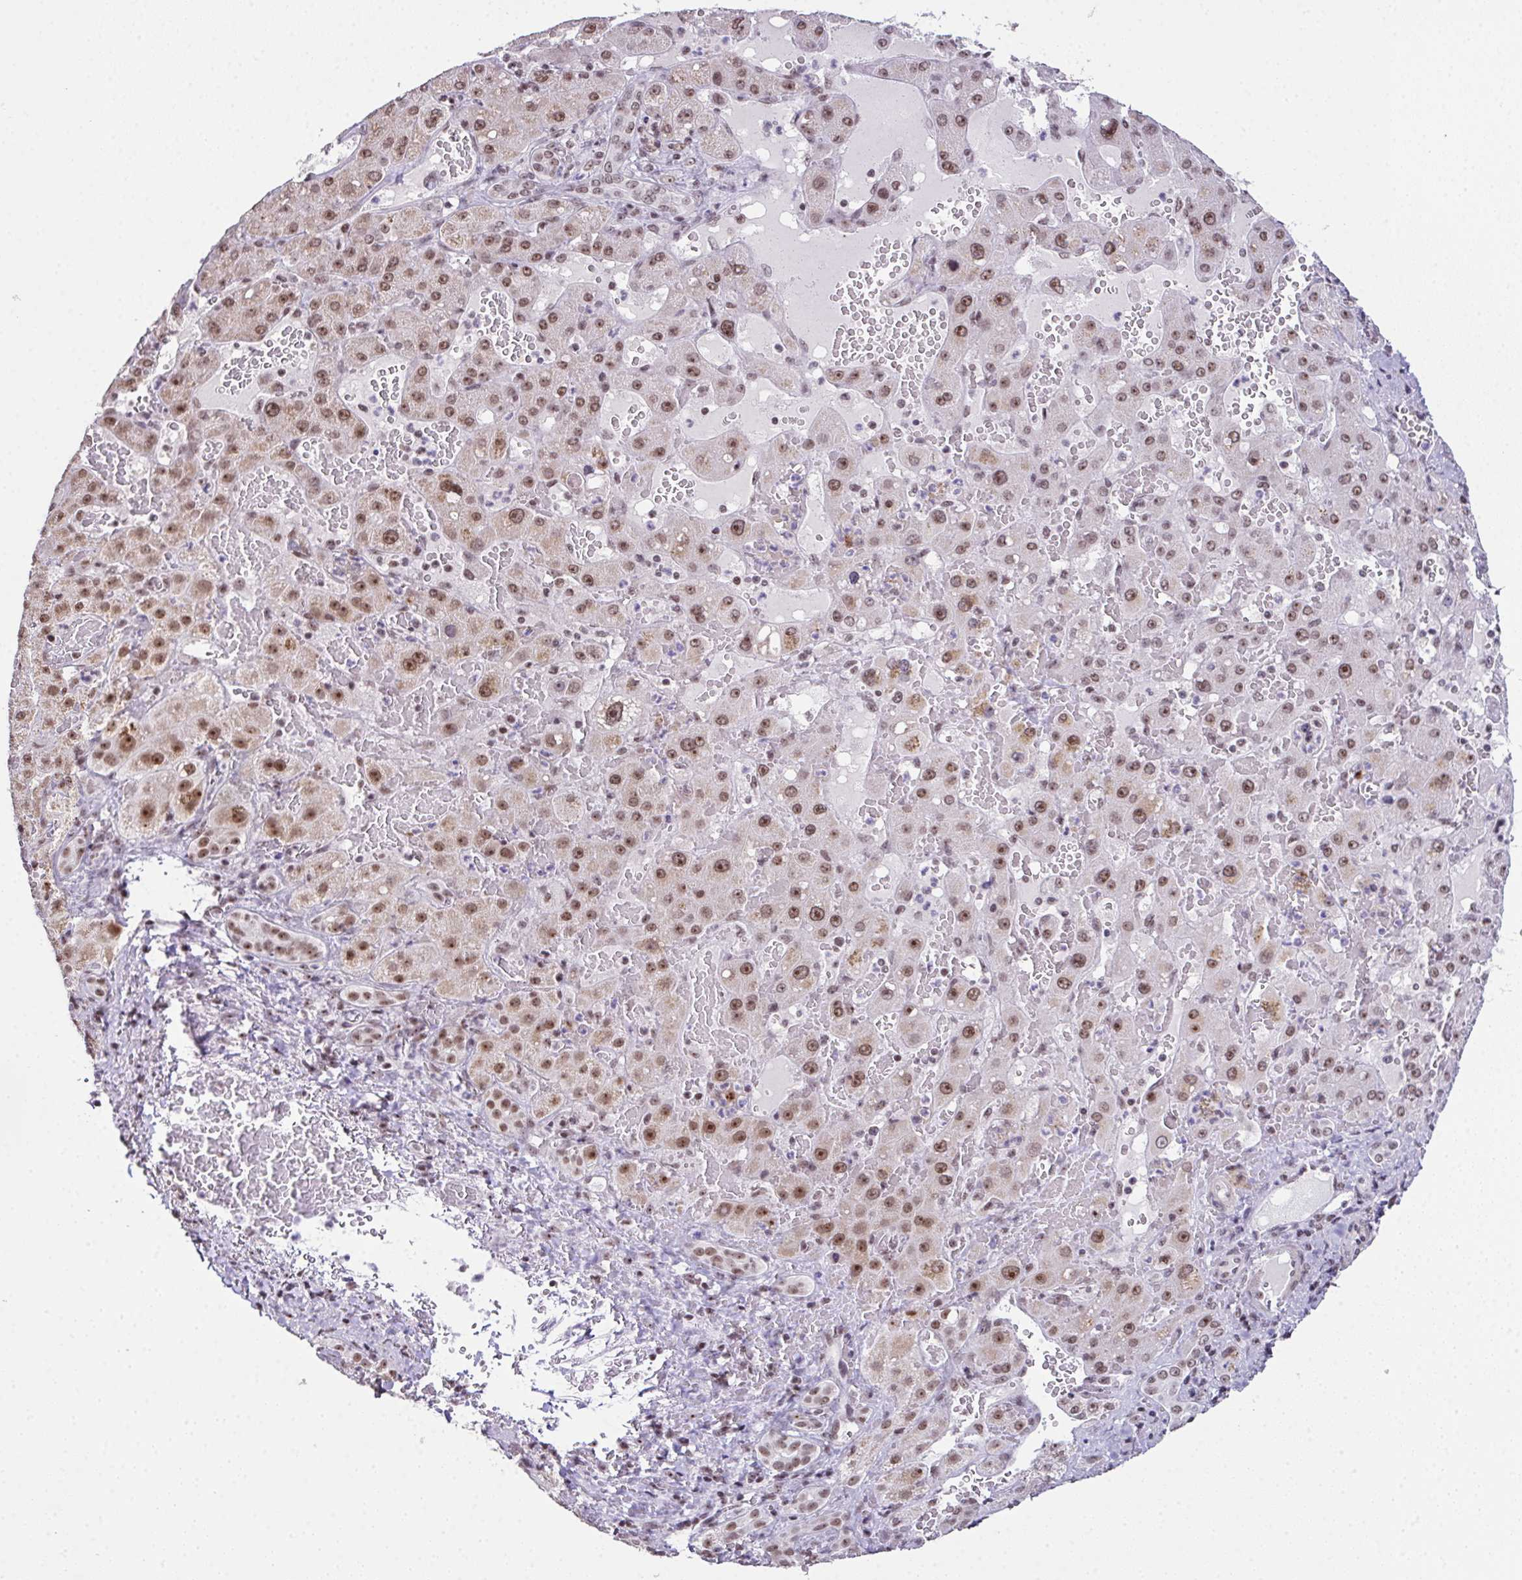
{"staining": {"intensity": "moderate", "quantity": ">75%", "location": "nuclear"}, "tissue": "liver cancer", "cell_type": "Tumor cells", "image_type": "cancer", "snomed": [{"axis": "morphology", "description": "Carcinoma, Hepatocellular, NOS"}, {"axis": "topography", "description": "Liver"}], "caption": "This is a micrograph of IHC staining of liver cancer (hepatocellular carcinoma), which shows moderate staining in the nuclear of tumor cells.", "gene": "ZNF800", "patient": {"sex": "female", "age": 73}}